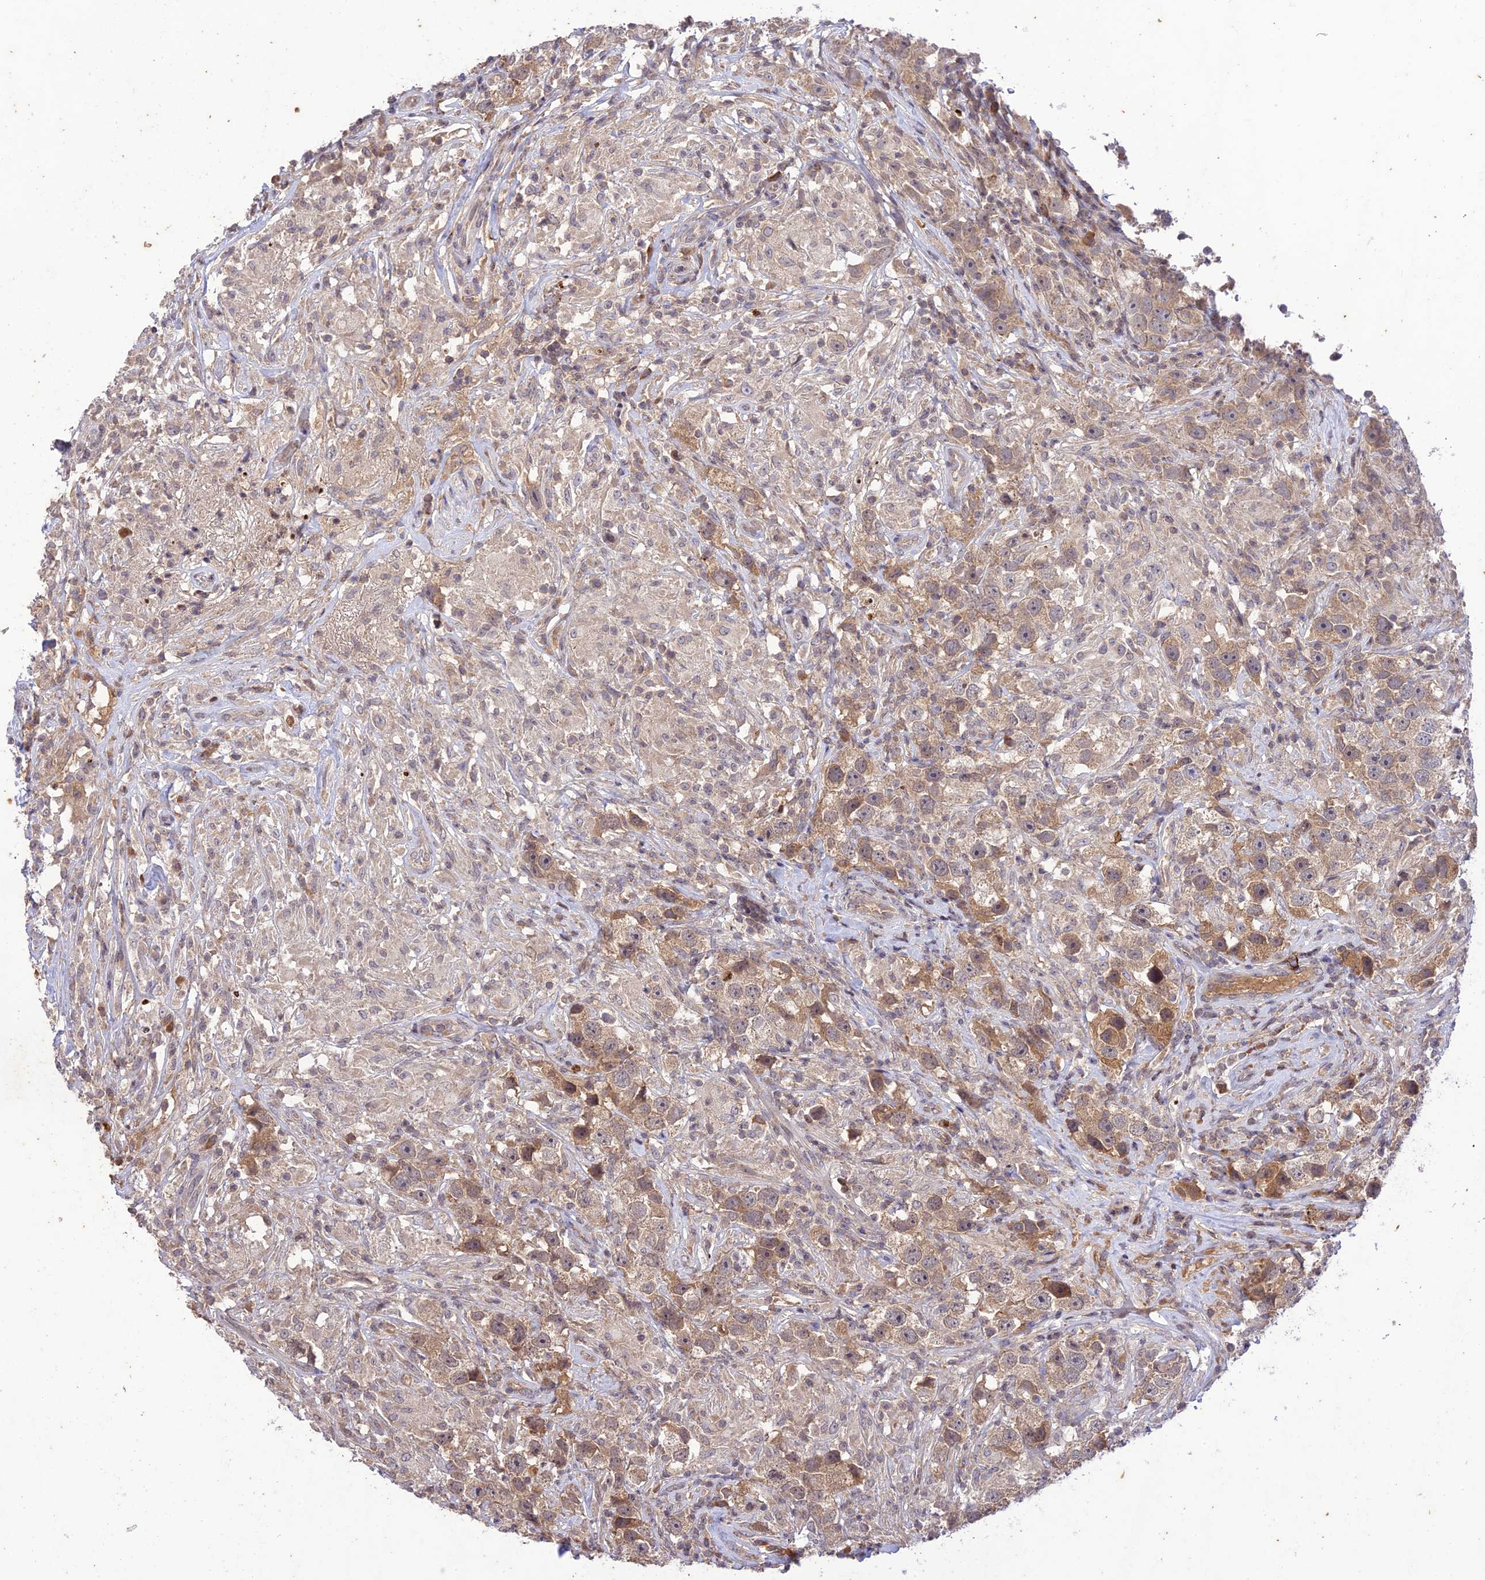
{"staining": {"intensity": "moderate", "quantity": "<25%", "location": "cytoplasmic/membranous"}, "tissue": "testis cancer", "cell_type": "Tumor cells", "image_type": "cancer", "snomed": [{"axis": "morphology", "description": "Seminoma, NOS"}, {"axis": "topography", "description": "Testis"}], "caption": "A histopathology image of testis cancer (seminoma) stained for a protein demonstrates moderate cytoplasmic/membranous brown staining in tumor cells.", "gene": "TEKT1", "patient": {"sex": "male", "age": 49}}